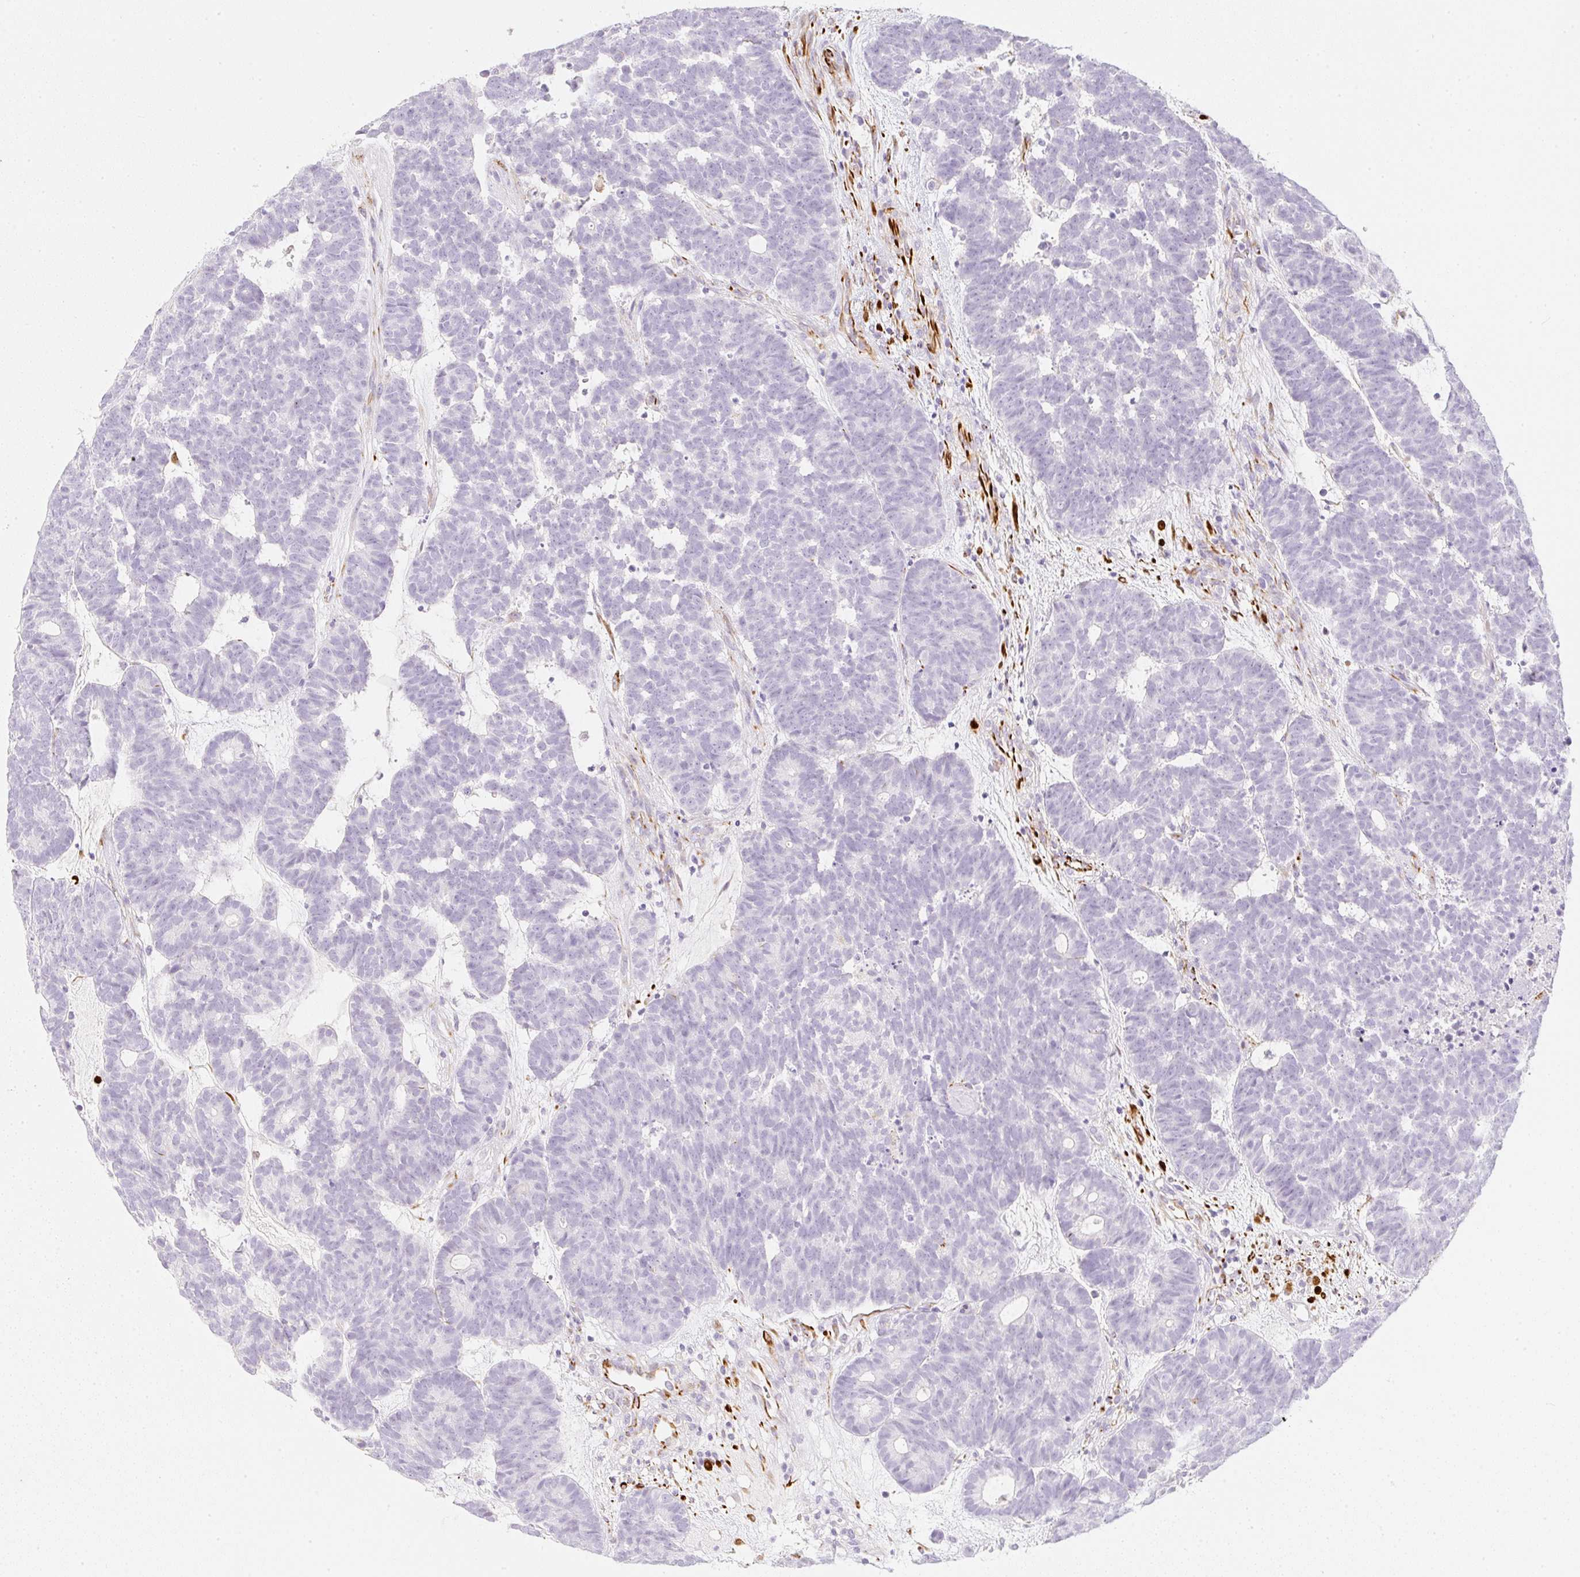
{"staining": {"intensity": "negative", "quantity": "none", "location": "none"}, "tissue": "head and neck cancer", "cell_type": "Tumor cells", "image_type": "cancer", "snomed": [{"axis": "morphology", "description": "Adenocarcinoma, NOS"}, {"axis": "topography", "description": "Head-Neck"}], "caption": "IHC photomicrograph of head and neck adenocarcinoma stained for a protein (brown), which shows no staining in tumor cells.", "gene": "ZNF689", "patient": {"sex": "female", "age": 81}}